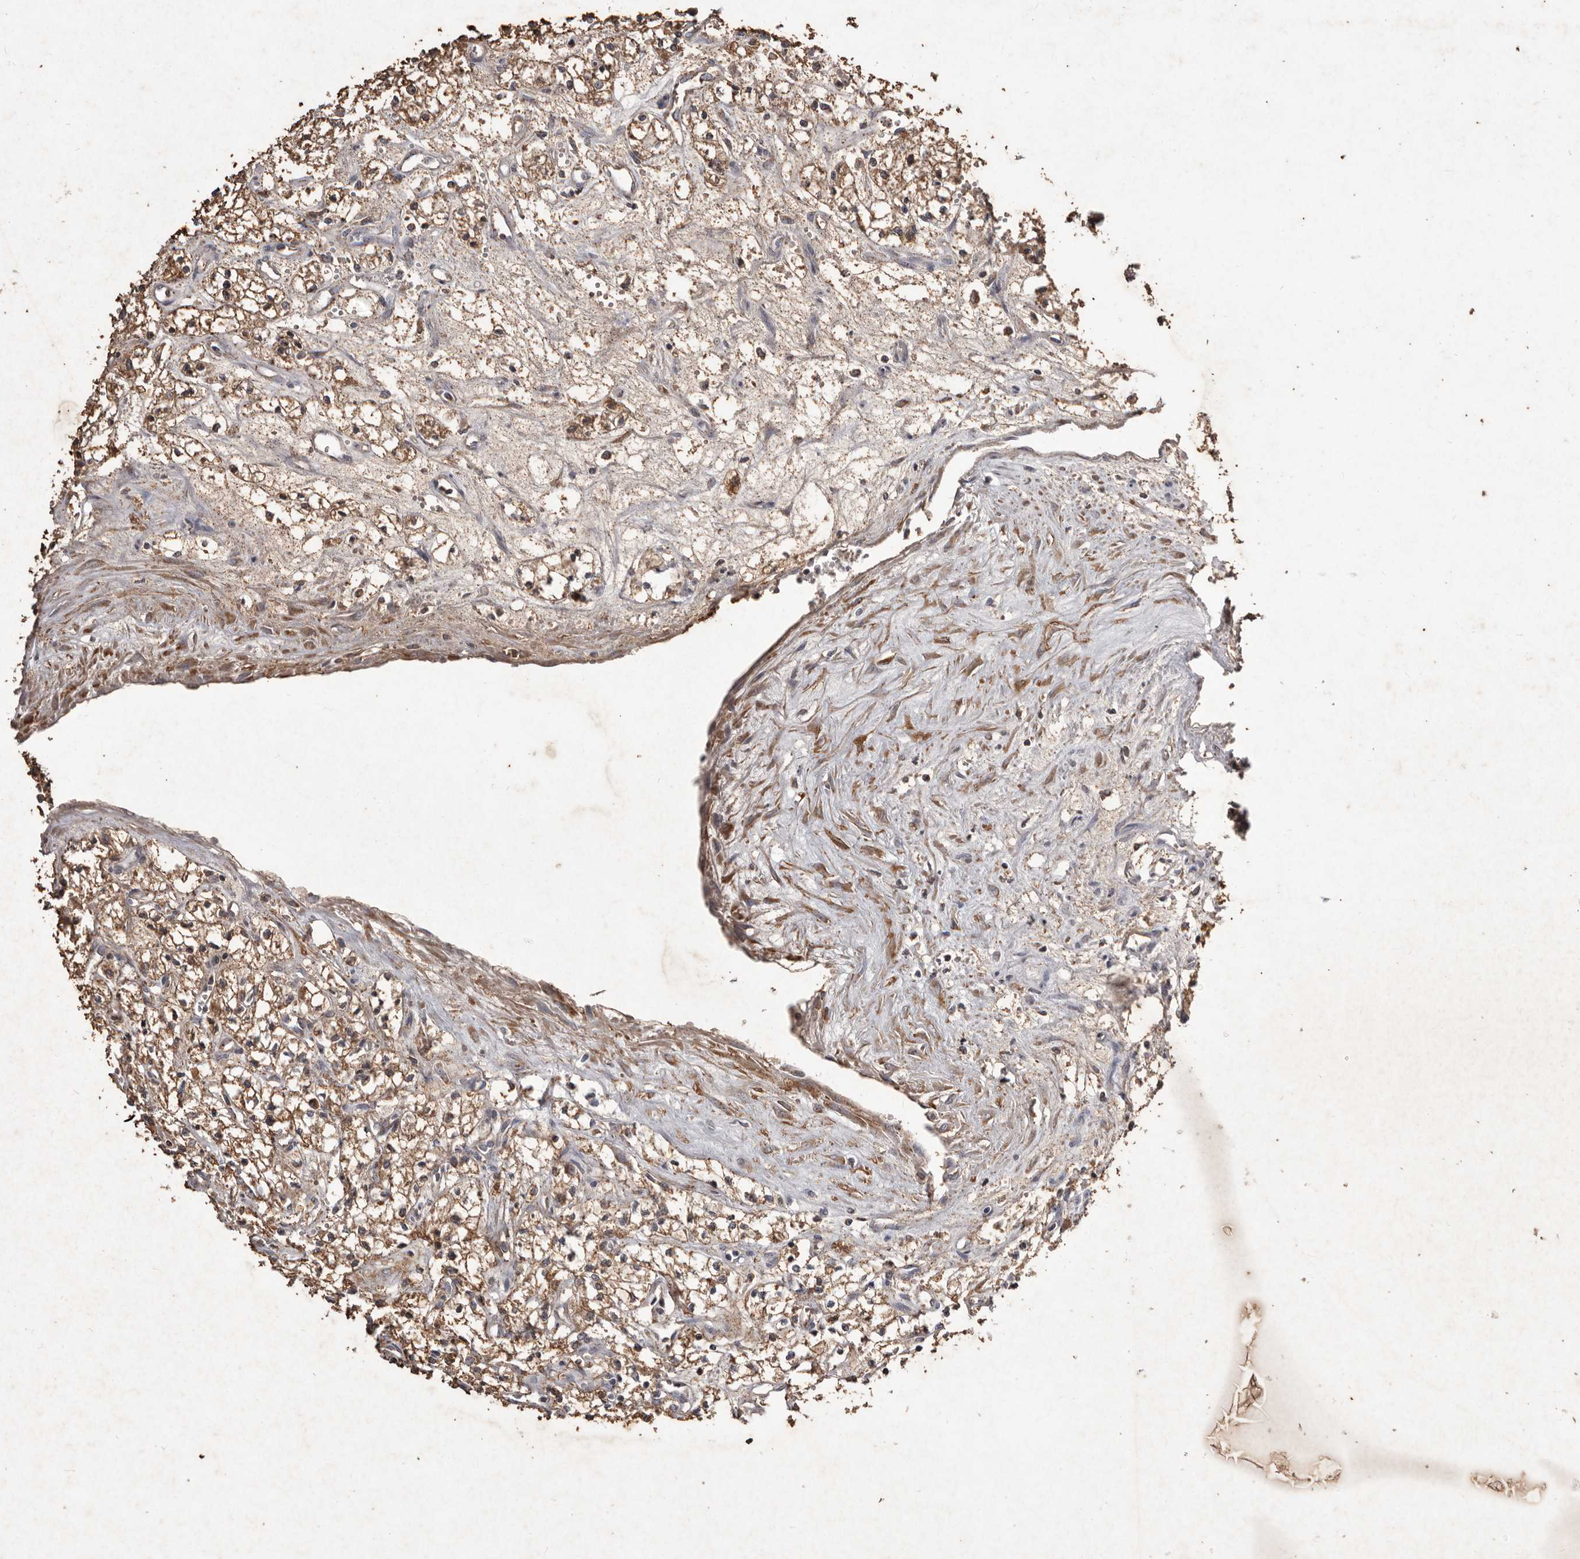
{"staining": {"intensity": "moderate", "quantity": ">75%", "location": "cytoplasmic/membranous"}, "tissue": "renal cancer", "cell_type": "Tumor cells", "image_type": "cancer", "snomed": [{"axis": "morphology", "description": "Adenocarcinoma, NOS"}, {"axis": "topography", "description": "Kidney"}], "caption": "A brown stain shows moderate cytoplasmic/membranous expression of a protein in renal adenocarcinoma tumor cells.", "gene": "CXCL14", "patient": {"sex": "male", "age": 59}}